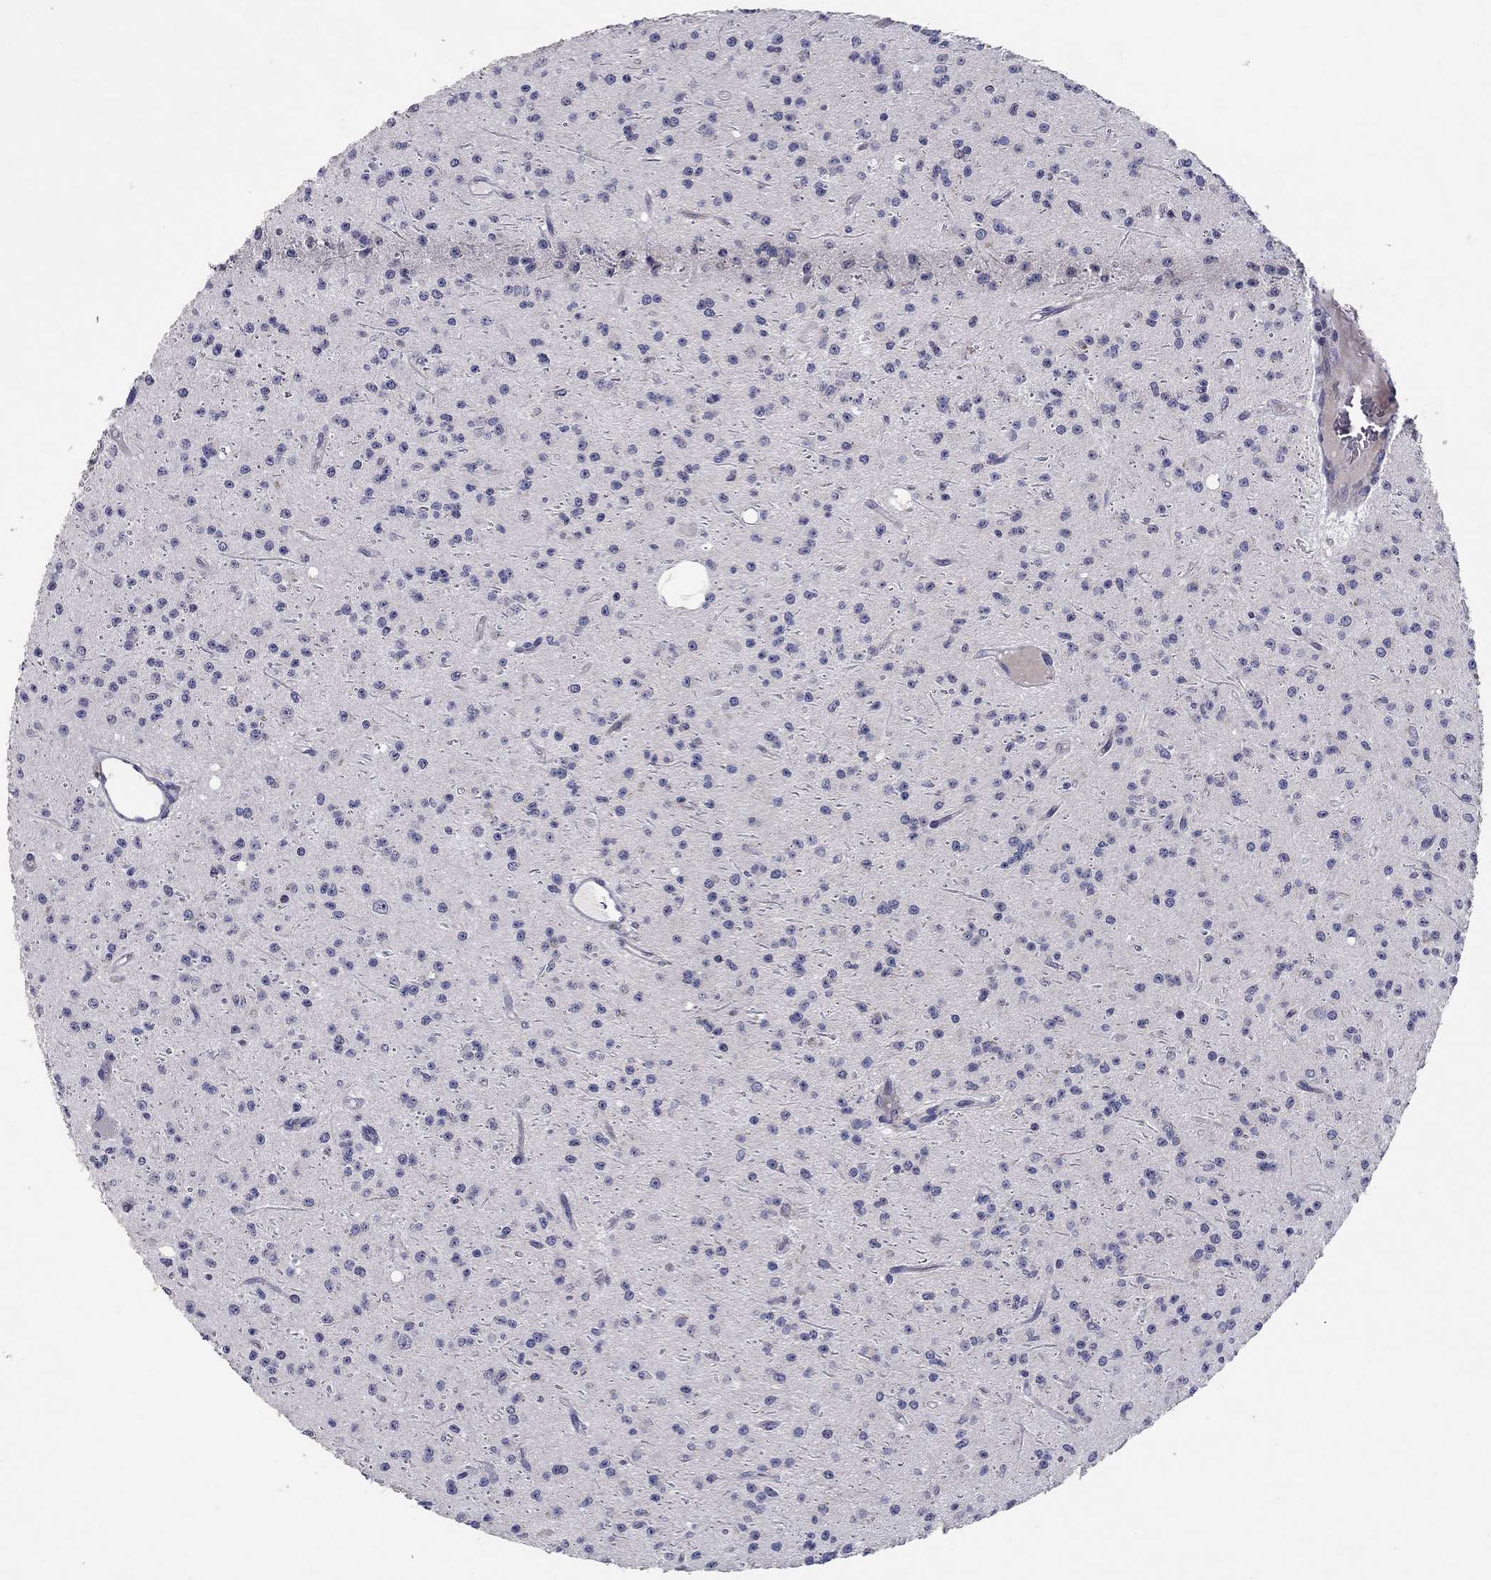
{"staining": {"intensity": "negative", "quantity": "none", "location": "none"}, "tissue": "glioma", "cell_type": "Tumor cells", "image_type": "cancer", "snomed": [{"axis": "morphology", "description": "Glioma, malignant, Low grade"}, {"axis": "topography", "description": "Brain"}], "caption": "Tumor cells show no significant protein positivity in glioma. (DAB IHC with hematoxylin counter stain).", "gene": "HMX2", "patient": {"sex": "male", "age": 27}}